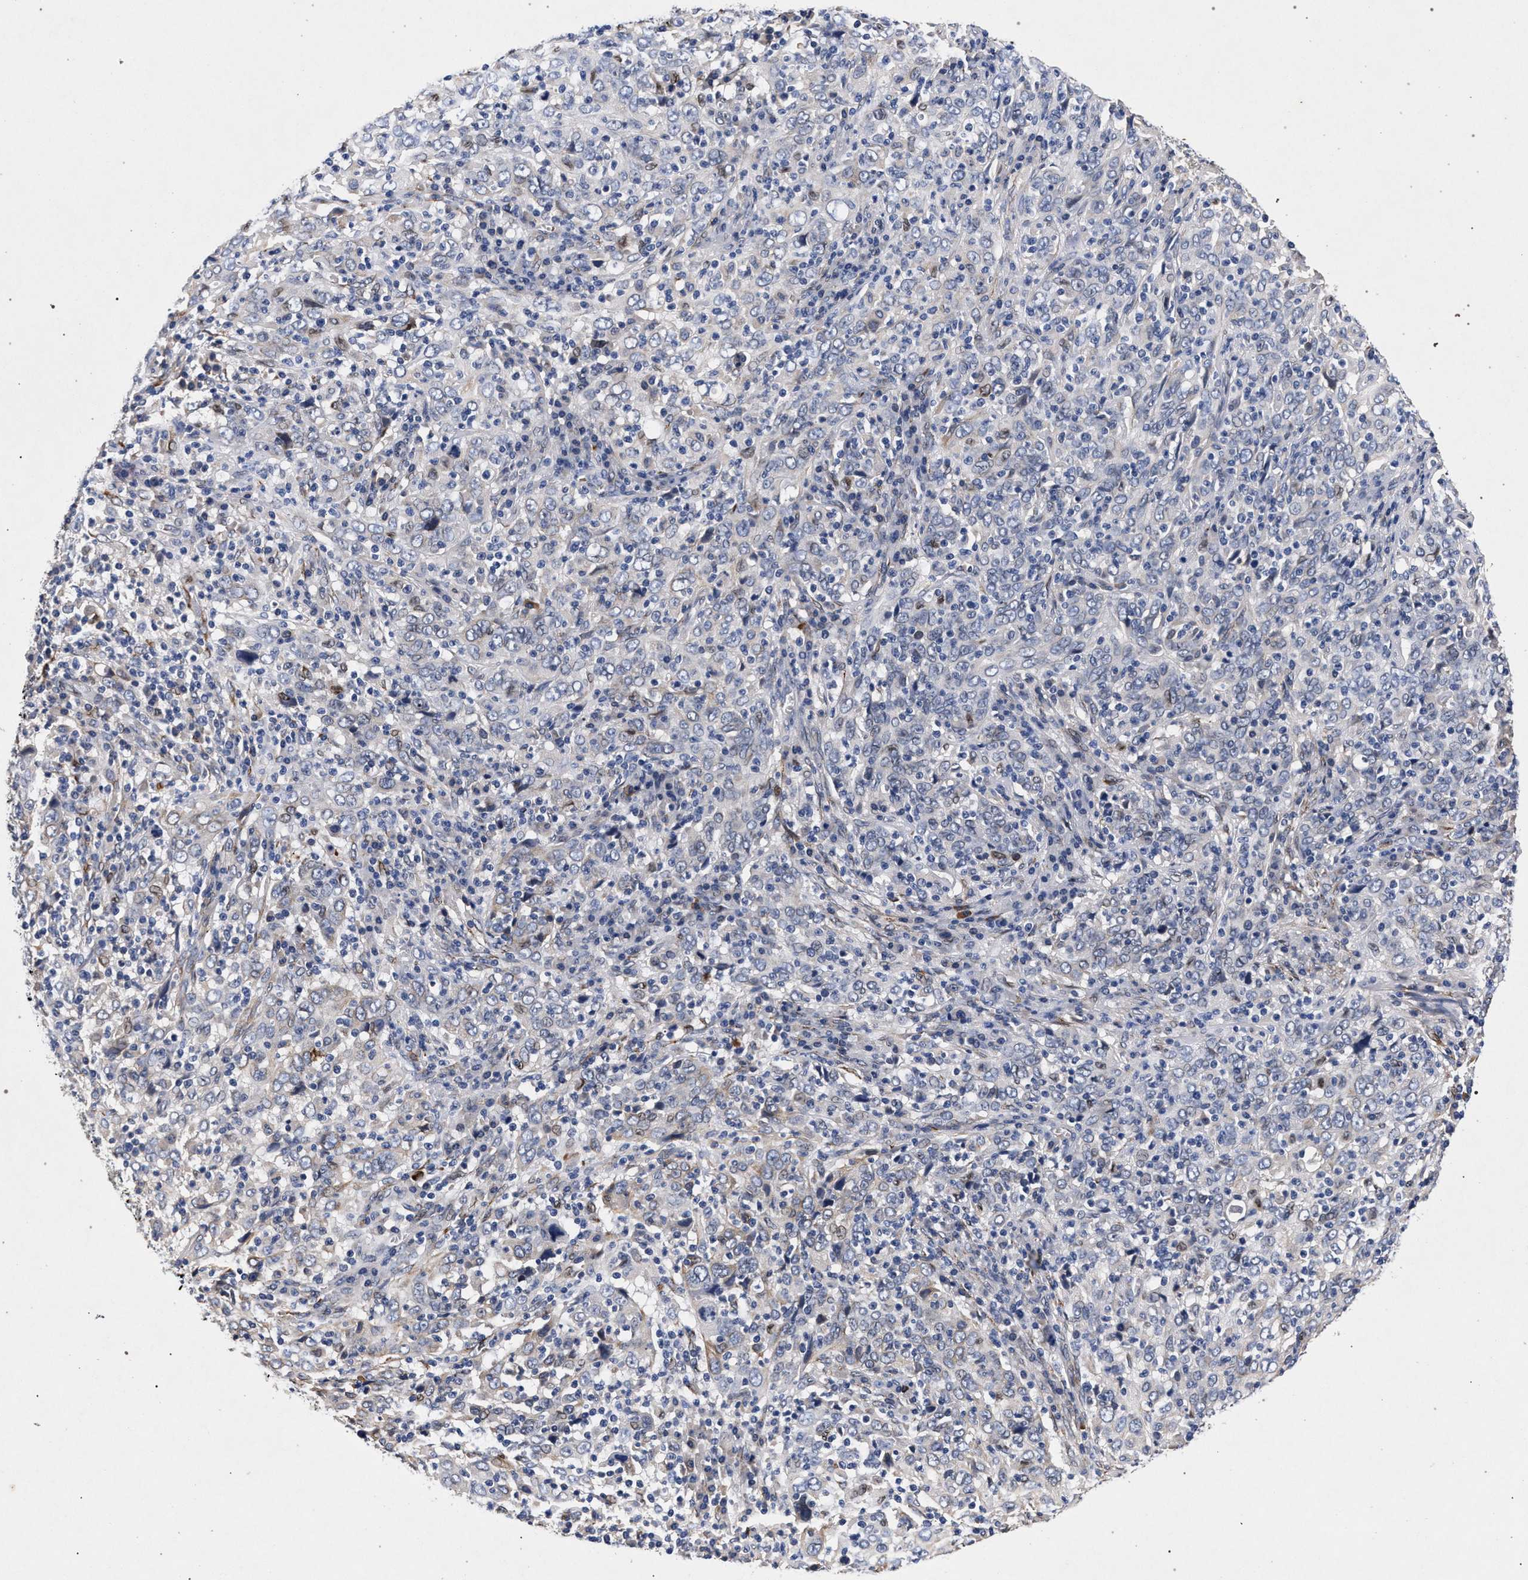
{"staining": {"intensity": "negative", "quantity": "none", "location": "none"}, "tissue": "cervical cancer", "cell_type": "Tumor cells", "image_type": "cancer", "snomed": [{"axis": "morphology", "description": "Squamous cell carcinoma, NOS"}, {"axis": "topography", "description": "Cervix"}], "caption": "An IHC histopathology image of cervical cancer (squamous cell carcinoma) is shown. There is no staining in tumor cells of cervical cancer (squamous cell carcinoma).", "gene": "NEK7", "patient": {"sex": "female", "age": 46}}